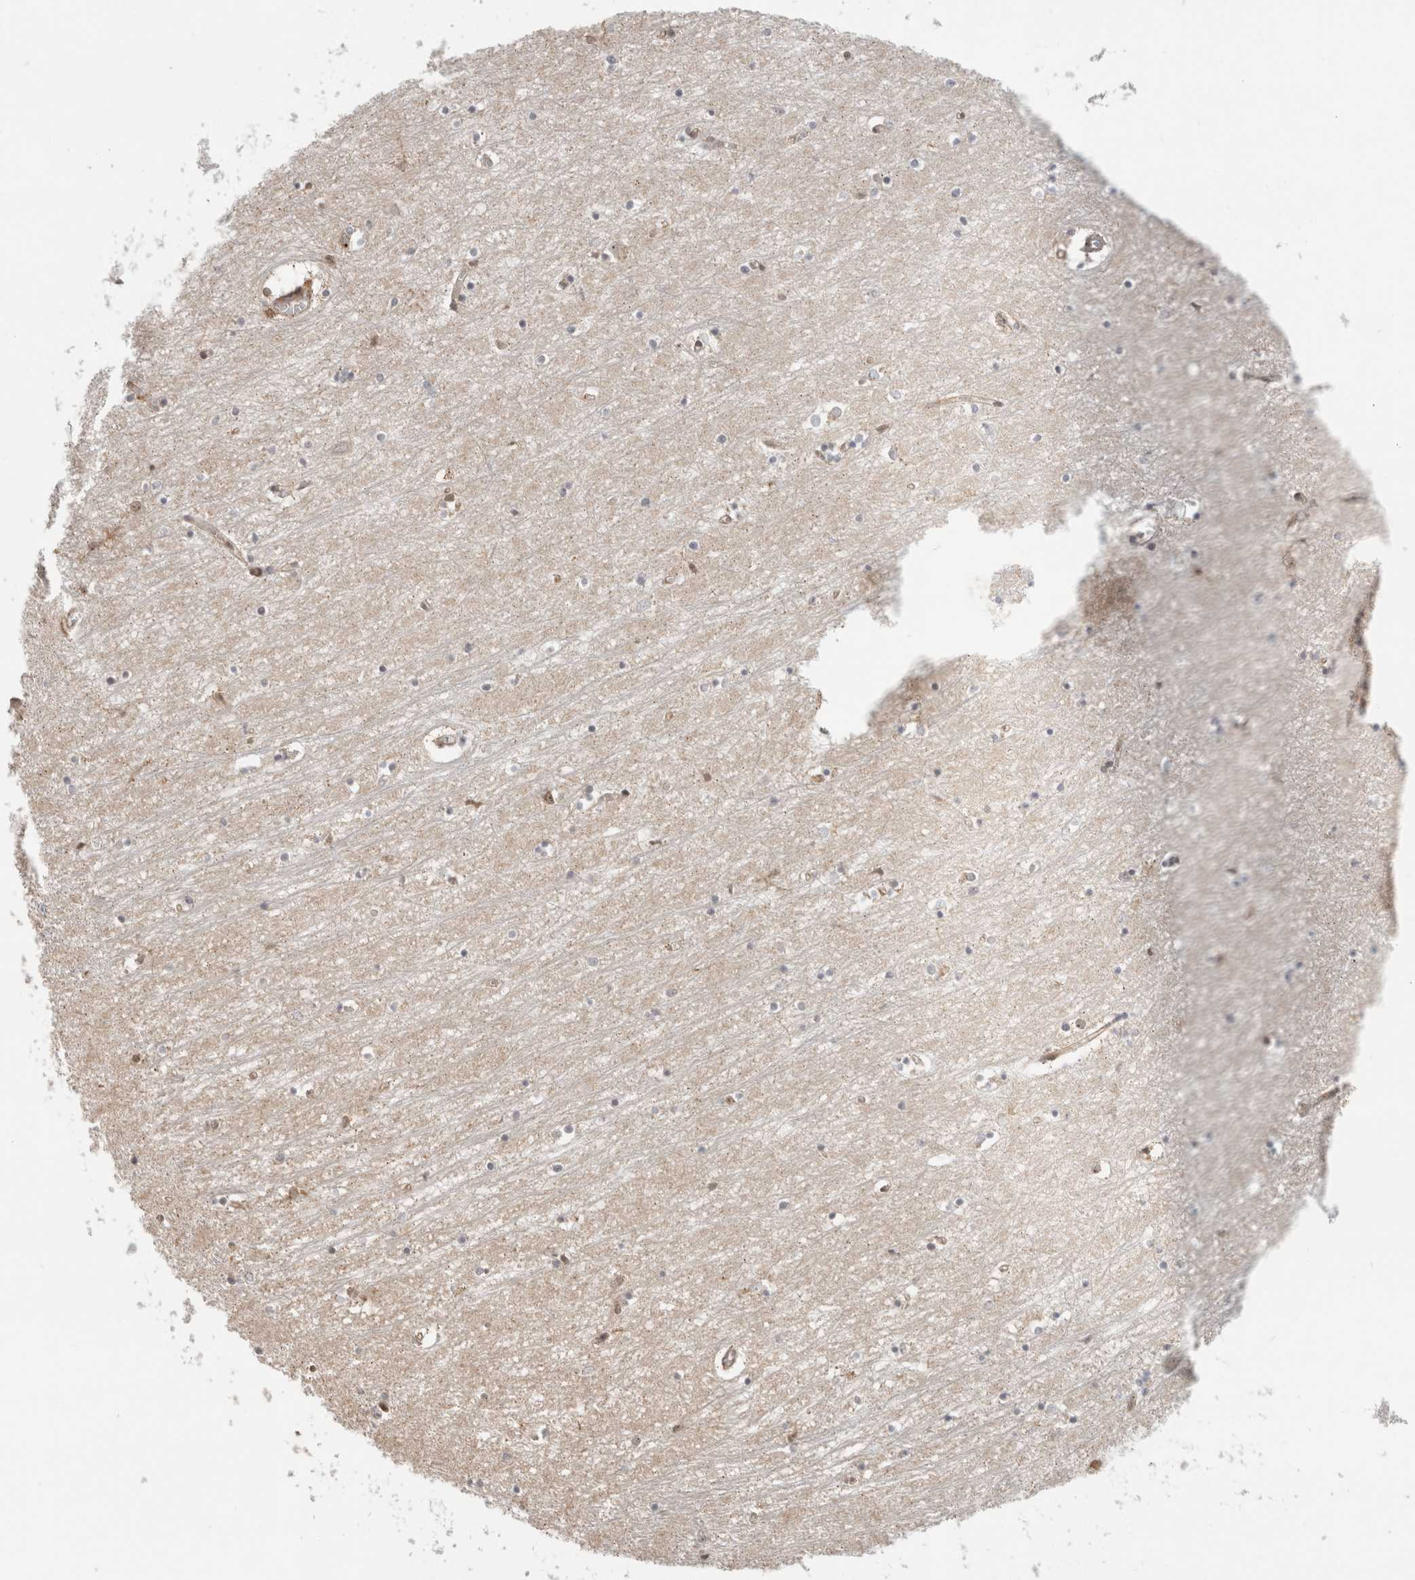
{"staining": {"intensity": "moderate", "quantity": "<25%", "location": "cytoplasmic/membranous,nuclear"}, "tissue": "hippocampus", "cell_type": "Glial cells", "image_type": "normal", "snomed": [{"axis": "morphology", "description": "Normal tissue, NOS"}, {"axis": "topography", "description": "Hippocampus"}], "caption": "IHC of unremarkable hippocampus reveals low levels of moderate cytoplasmic/membranous,nuclear expression in approximately <25% of glial cells.", "gene": "WASF2", "patient": {"sex": "male", "age": 70}}